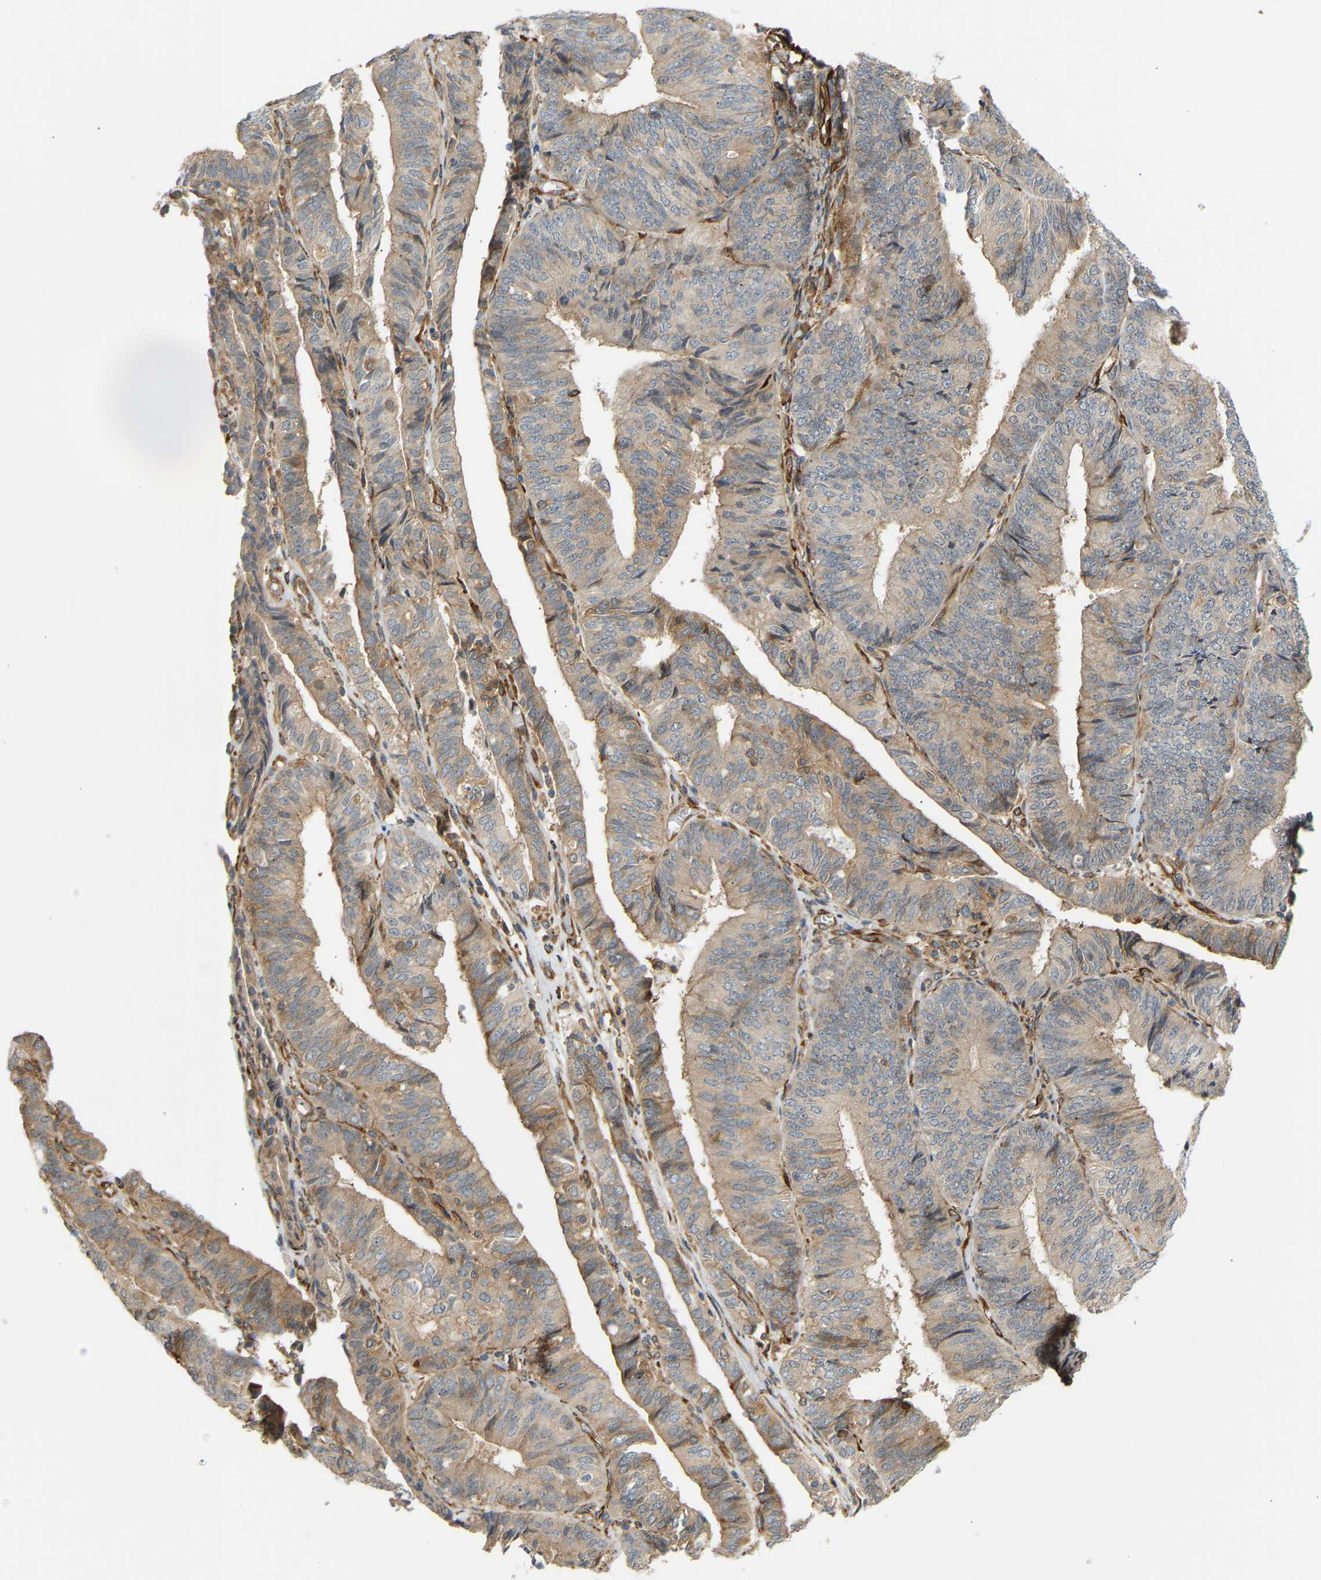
{"staining": {"intensity": "weak", "quantity": ">75%", "location": "cytoplasmic/membranous"}, "tissue": "endometrial cancer", "cell_type": "Tumor cells", "image_type": "cancer", "snomed": [{"axis": "morphology", "description": "Adenocarcinoma, NOS"}, {"axis": "topography", "description": "Endometrium"}], "caption": "Endometrial adenocarcinoma stained with a protein marker reveals weak staining in tumor cells.", "gene": "PLCG2", "patient": {"sex": "female", "age": 58}}